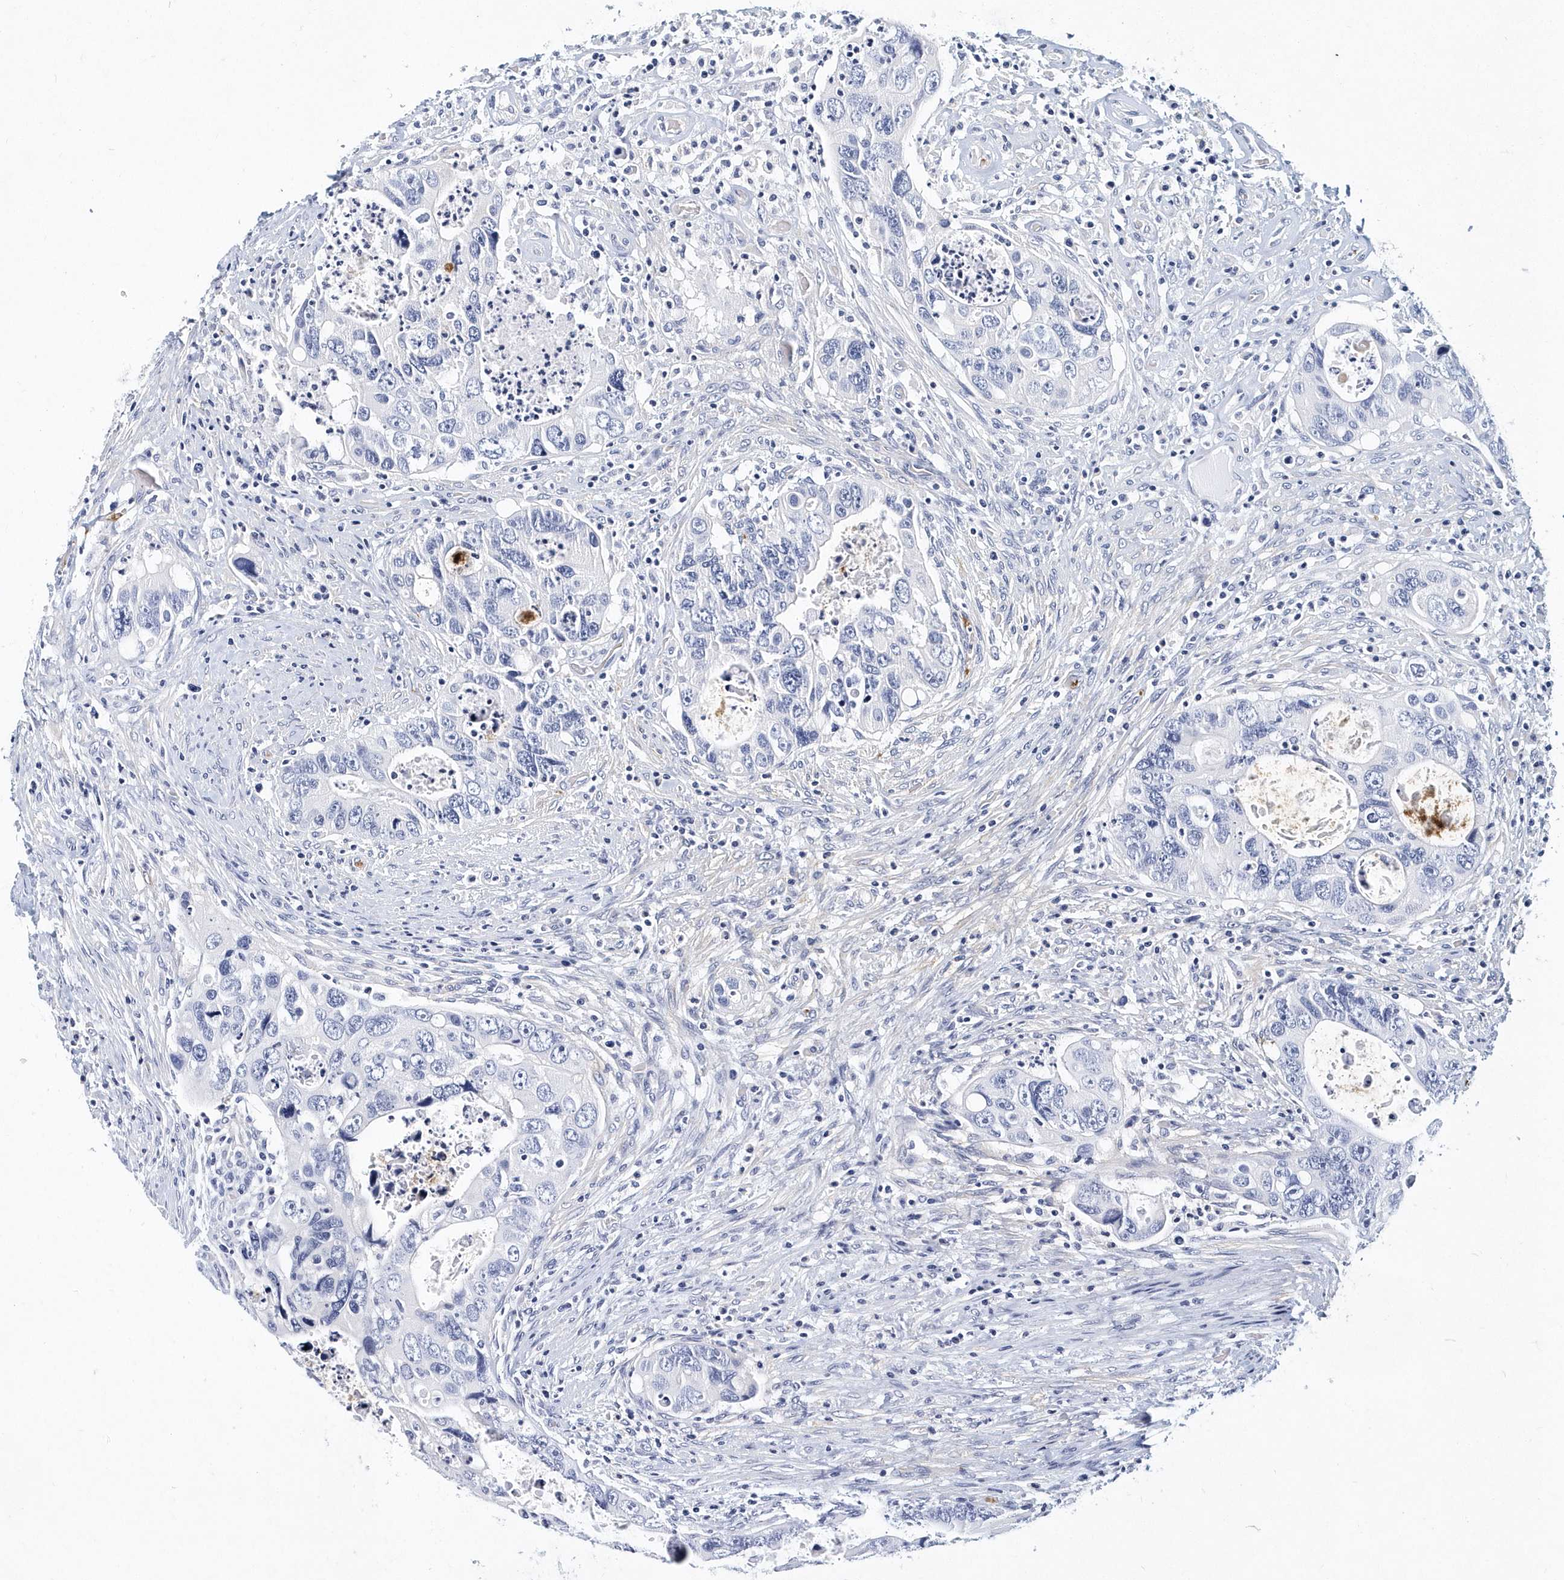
{"staining": {"intensity": "negative", "quantity": "none", "location": "none"}, "tissue": "colorectal cancer", "cell_type": "Tumor cells", "image_type": "cancer", "snomed": [{"axis": "morphology", "description": "Adenocarcinoma, NOS"}, {"axis": "topography", "description": "Rectum"}], "caption": "This is an immunohistochemistry micrograph of human adenocarcinoma (colorectal). There is no positivity in tumor cells.", "gene": "ITGA2B", "patient": {"sex": "male", "age": 59}}